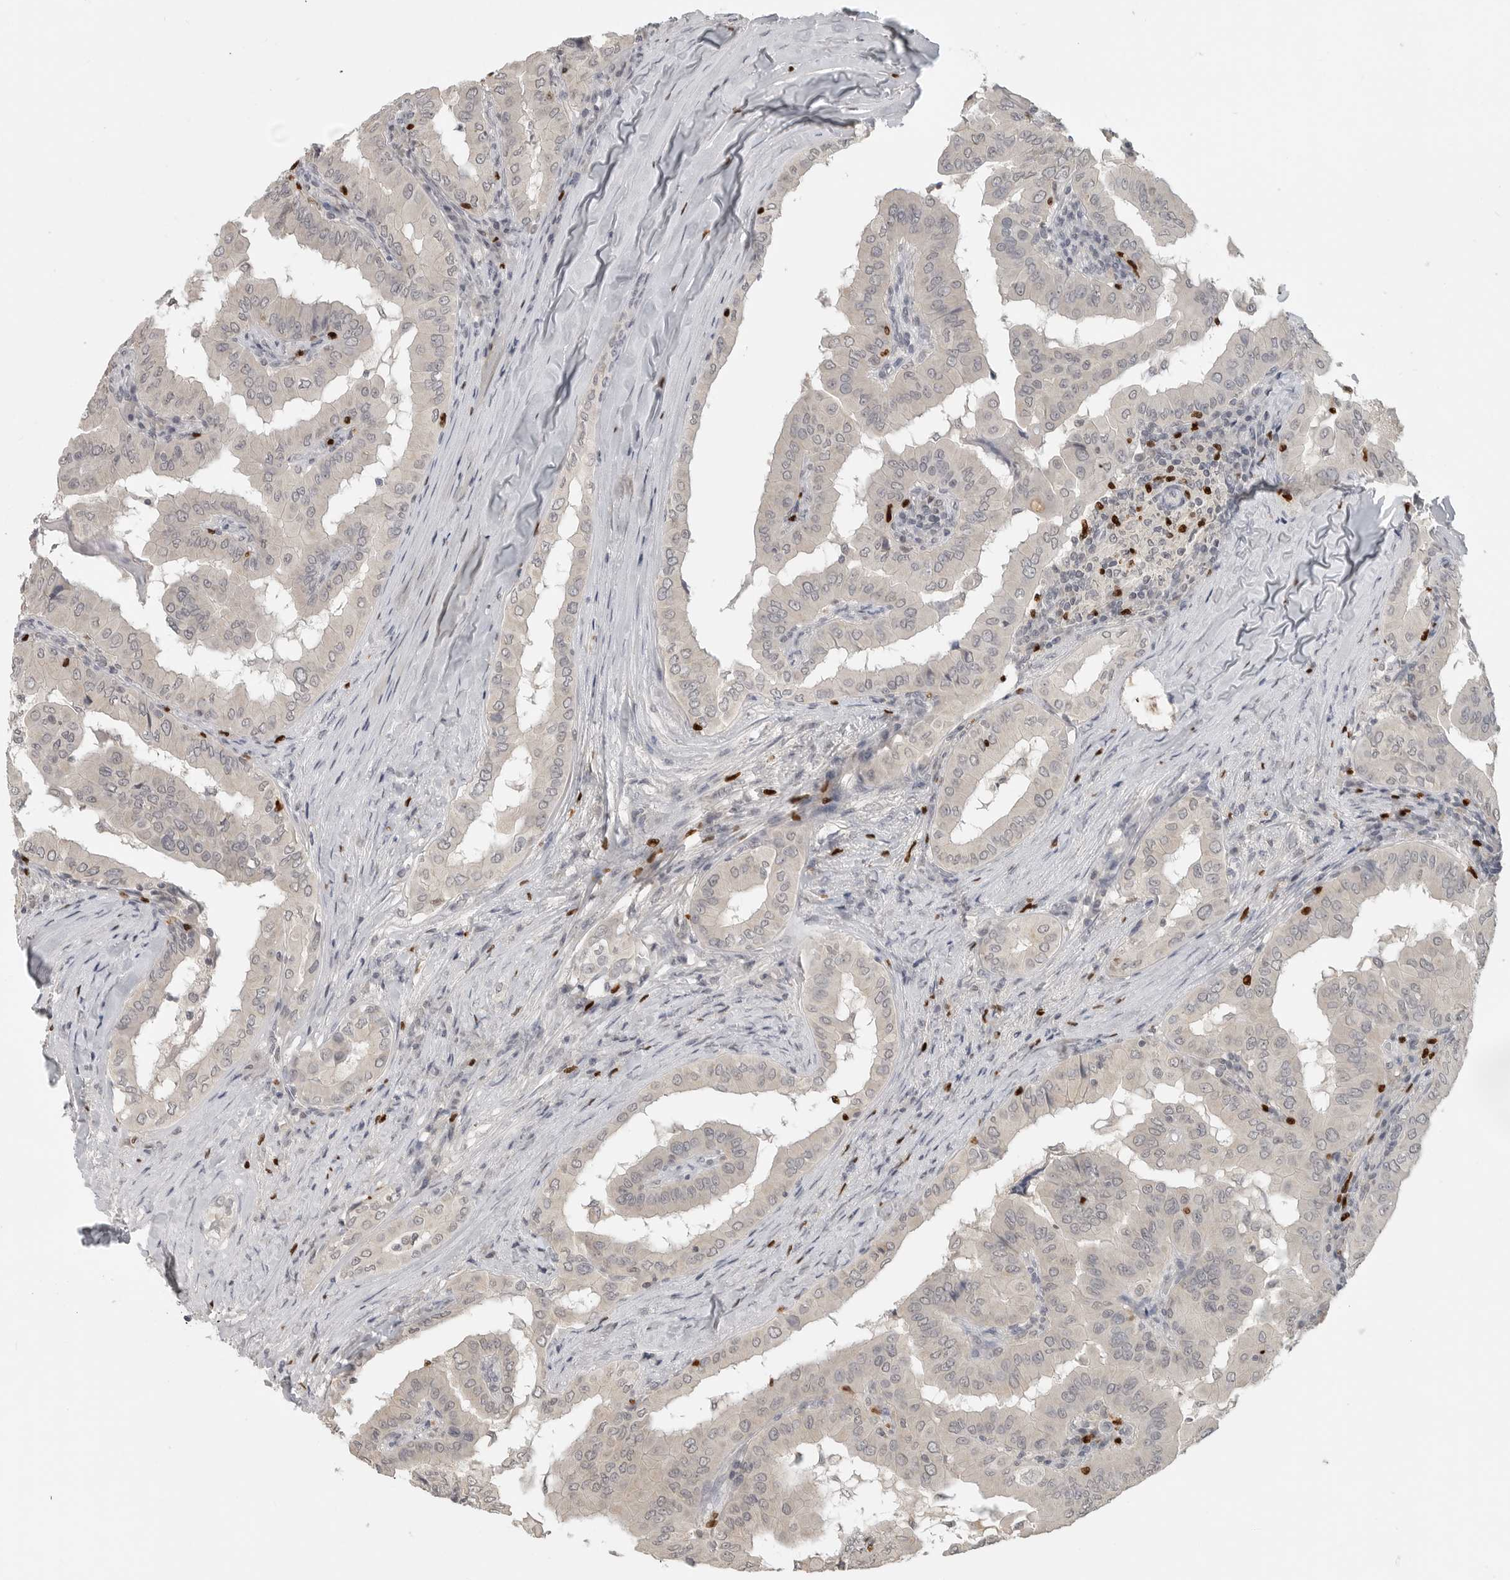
{"staining": {"intensity": "negative", "quantity": "none", "location": "none"}, "tissue": "thyroid cancer", "cell_type": "Tumor cells", "image_type": "cancer", "snomed": [{"axis": "morphology", "description": "Papillary adenocarcinoma, NOS"}, {"axis": "topography", "description": "Thyroid gland"}], "caption": "Immunohistochemical staining of papillary adenocarcinoma (thyroid) displays no significant positivity in tumor cells. (Stains: DAB (3,3'-diaminobenzidine) immunohistochemistry with hematoxylin counter stain, Microscopy: brightfield microscopy at high magnification).", "gene": "FOXP3", "patient": {"sex": "male", "age": 33}}